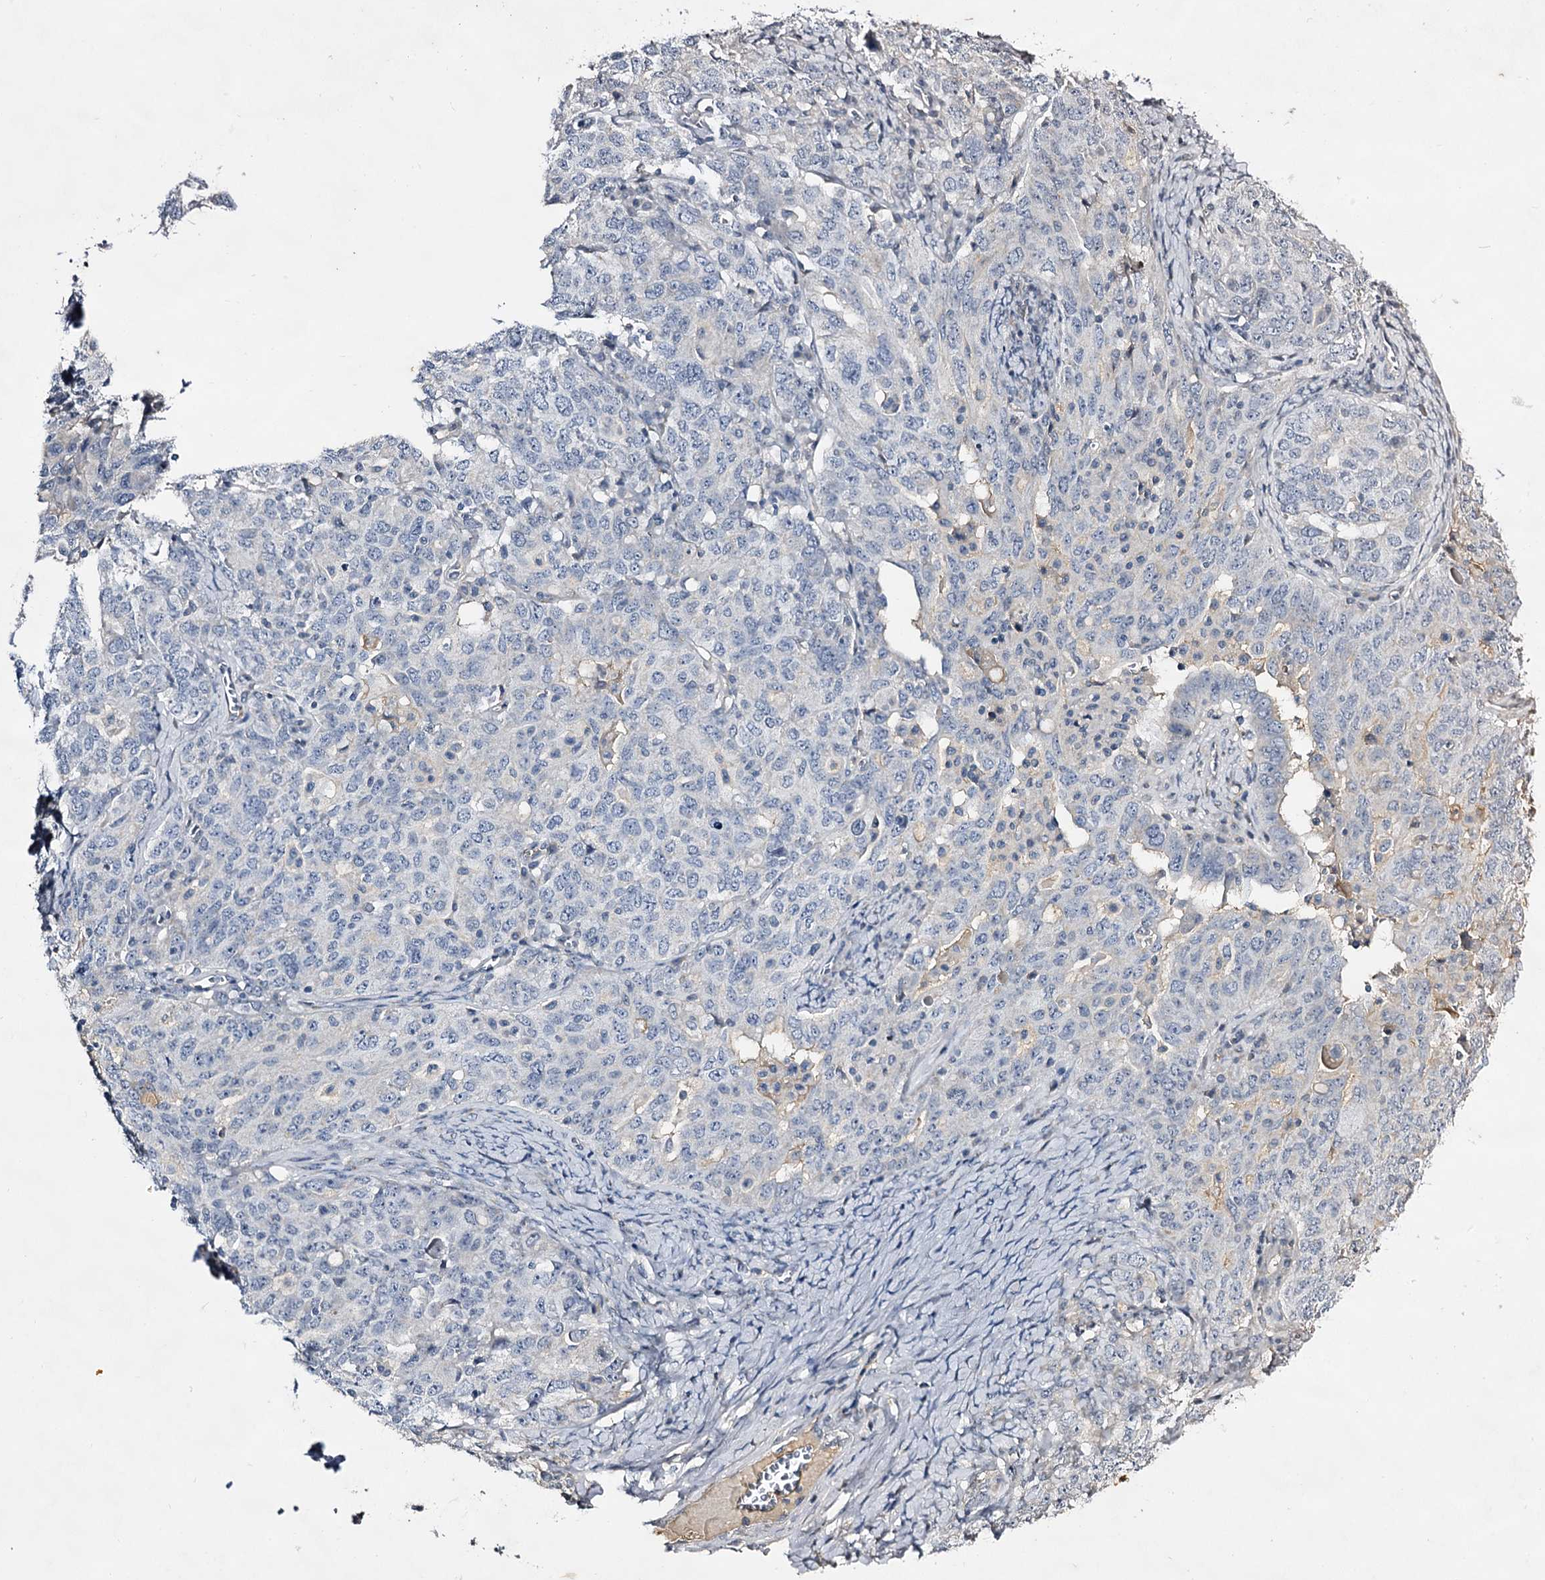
{"staining": {"intensity": "negative", "quantity": "none", "location": "none"}, "tissue": "ovarian cancer", "cell_type": "Tumor cells", "image_type": "cancer", "snomed": [{"axis": "morphology", "description": "Carcinoma, endometroid"}, {"axis": "topography", "description": "Ovary"}], "caption": "There is no significant expression in tumor cells of ovarian cancer.", "gene": "PLIN1", "patient": {"sex": "female", "age": 62}}